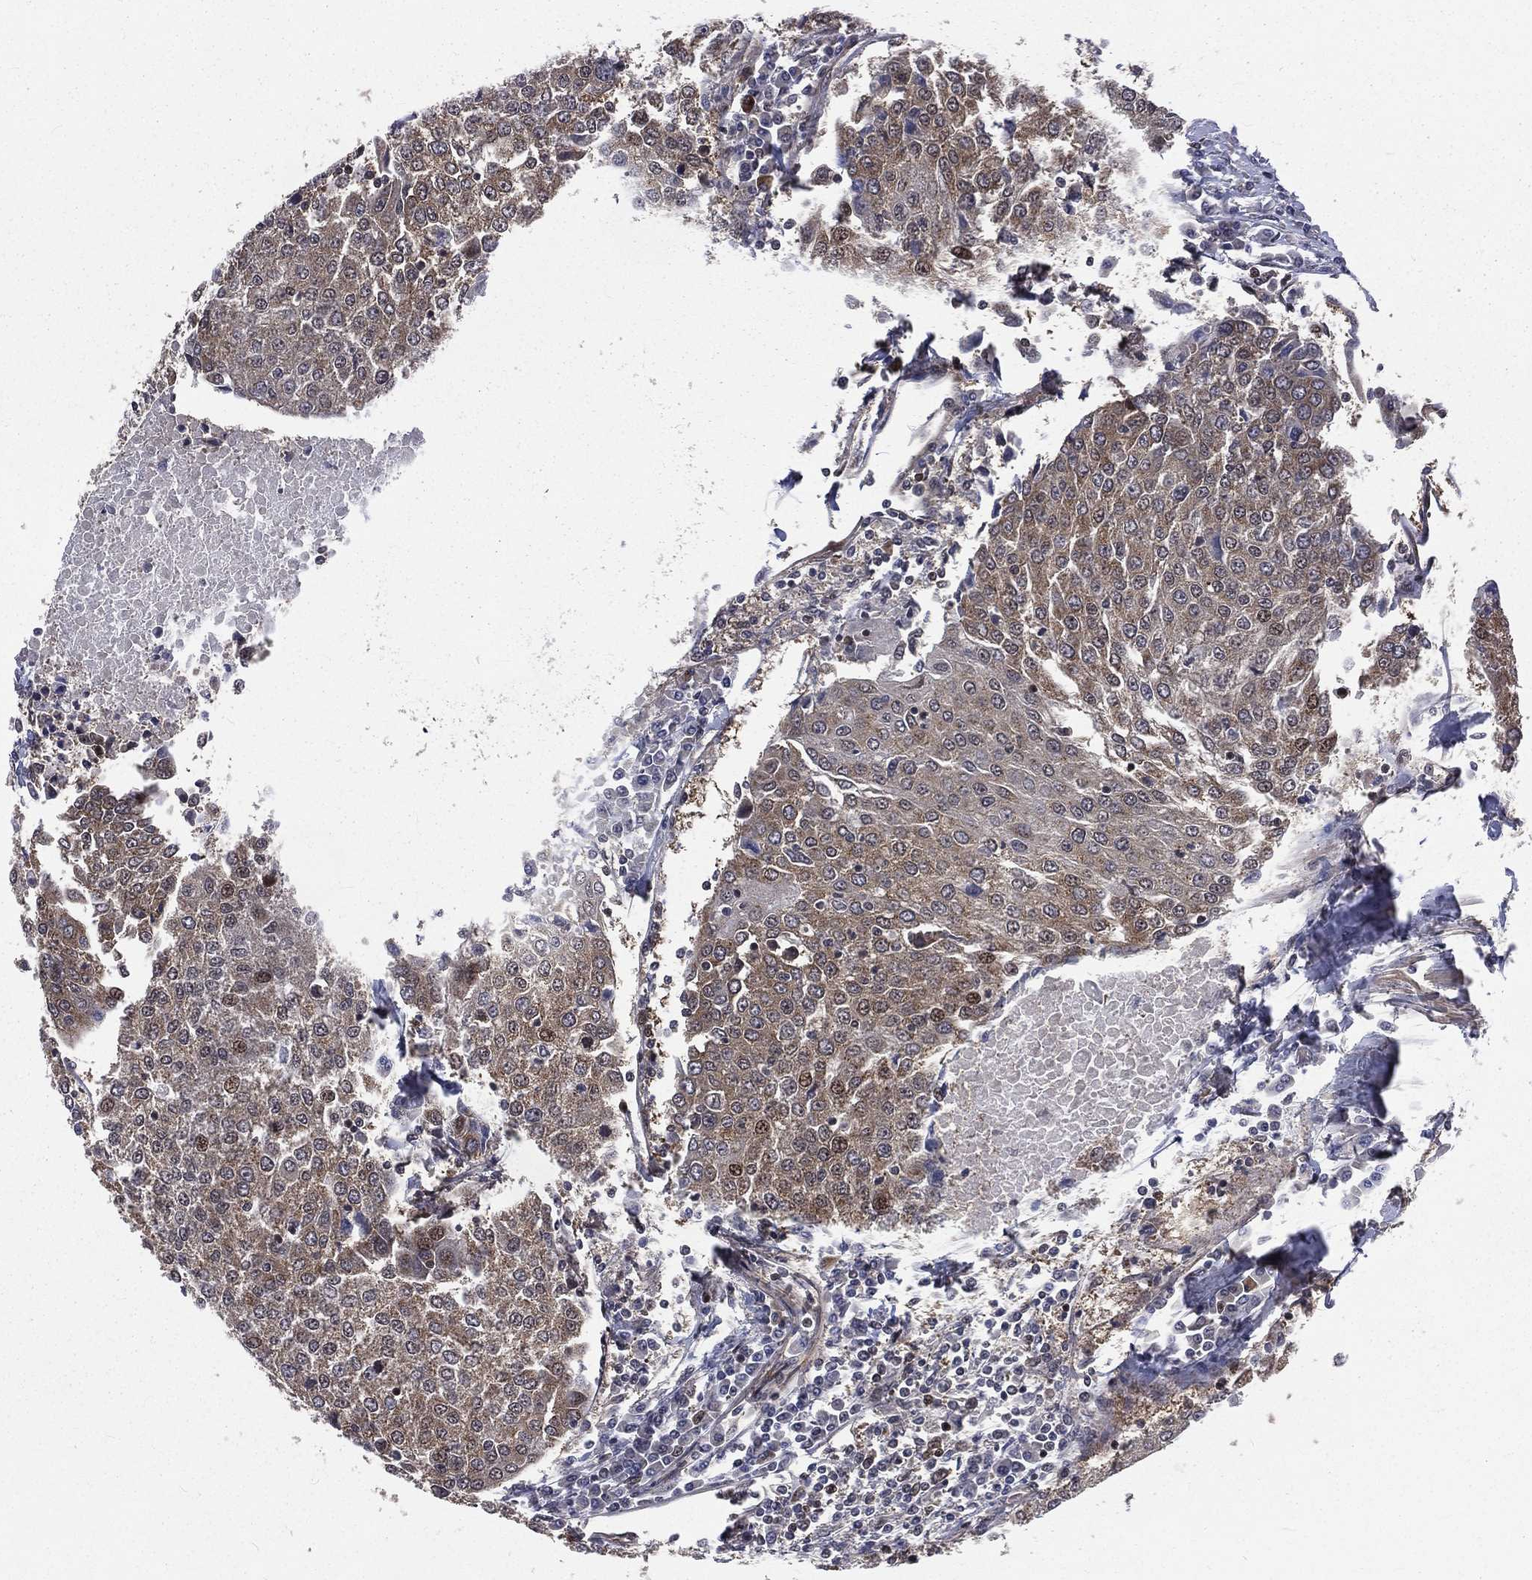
{"staining": {"intensity": "weak", "quantity": "<25%", "location": "cytoplasmic/membranous"}, "tissue": "urothelial cancer", "cell_type": "Tumor cells", "image_type": "cancer", "snomed": [{"axis": "morphology", "description": "Urothelial carcinoma, High grade"}, {"axis": "topography", "description": "Urinary bladder"}], "caption": "Immunohistochemical staining of human high-grade urothelial carcinoma demonstrates no significant expression in tumor cells.", "gene": "ARL3", "patient": {"sex": "female", "age": 85}}